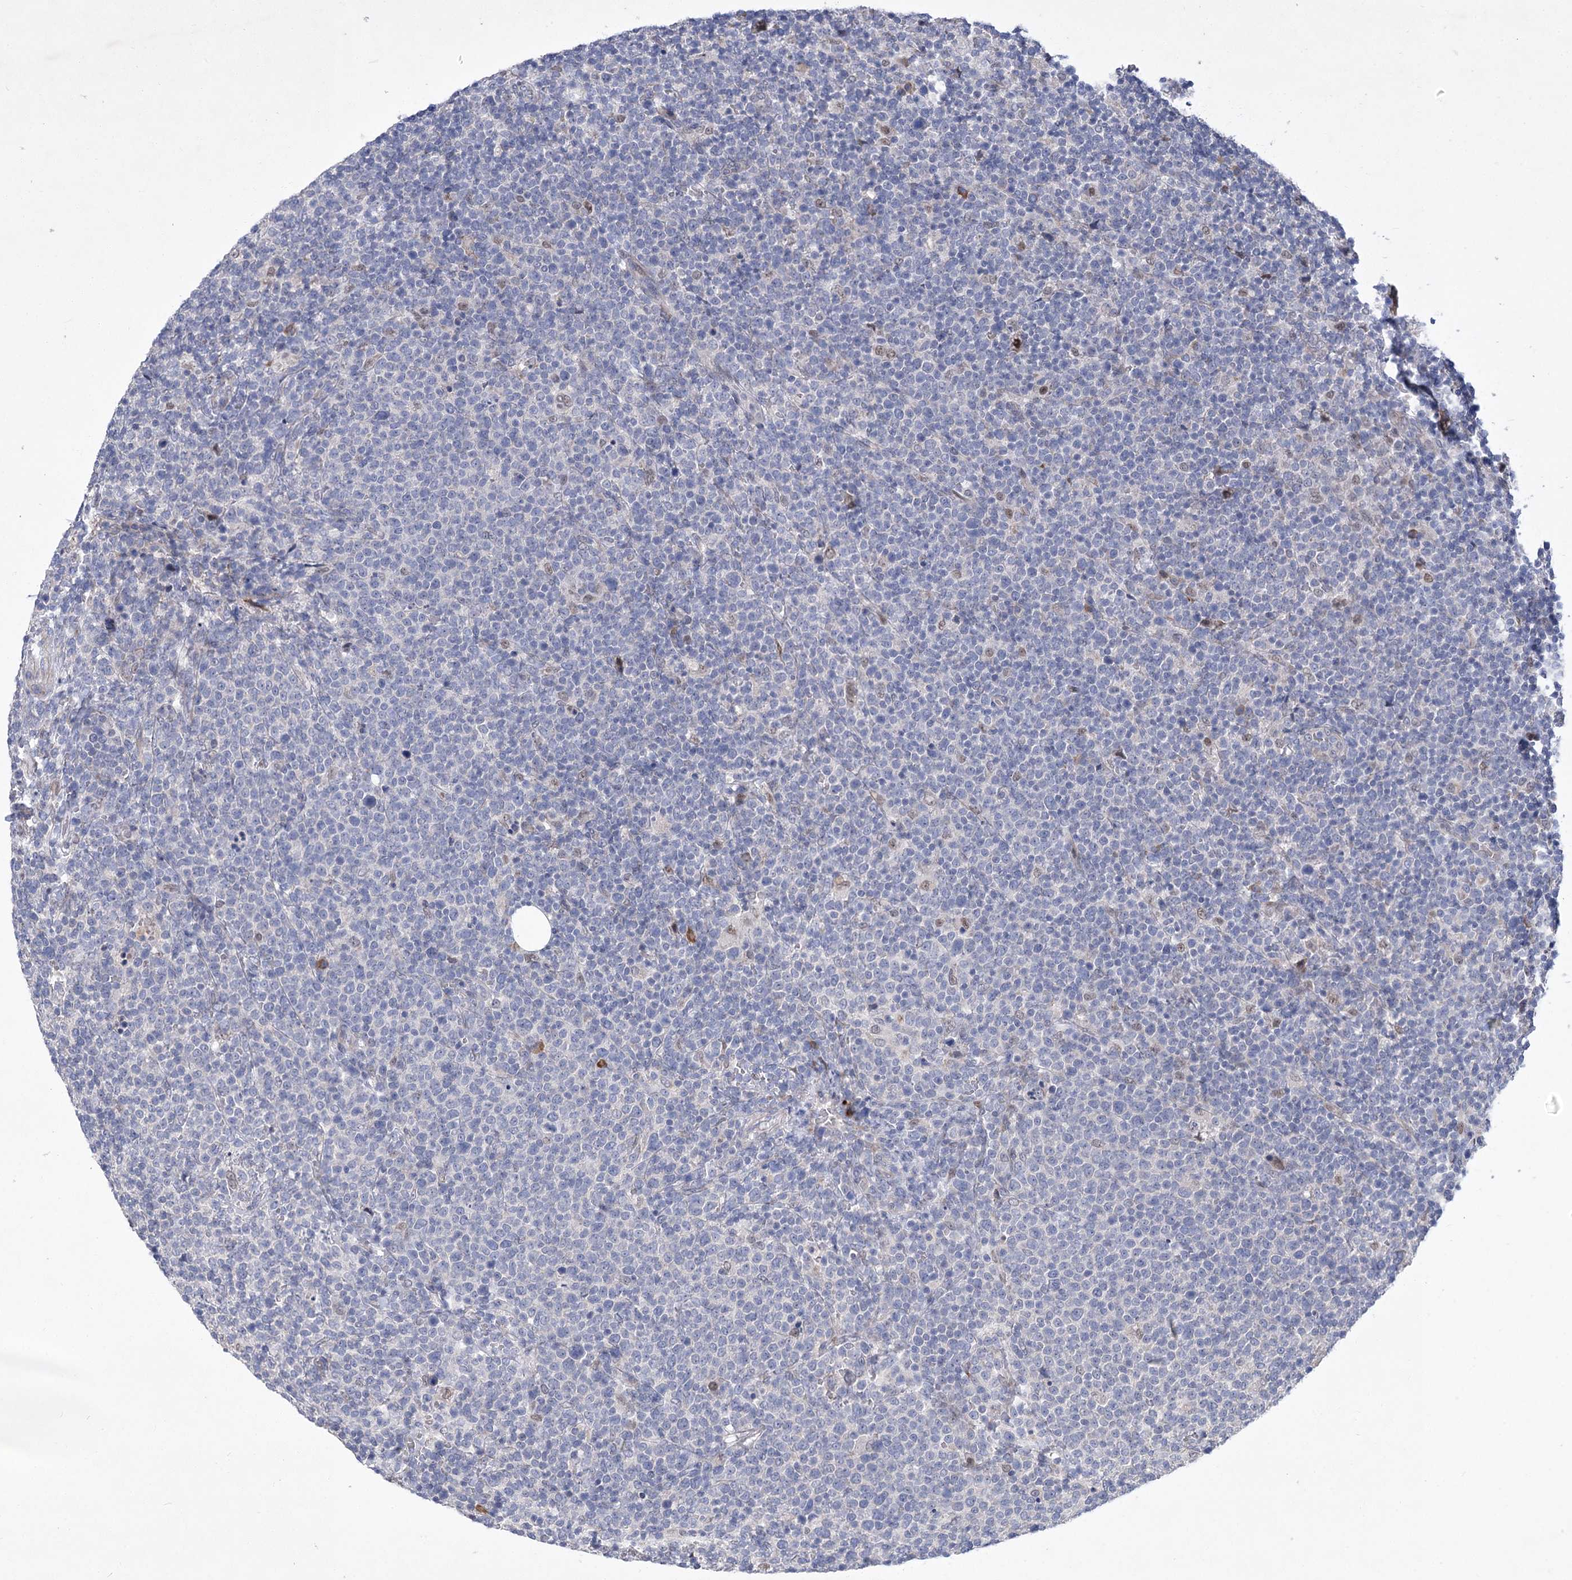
{"staining": {"intensity": "negative", "quantity": "none", "location": "none"}, "tissue": "lymphoma", "cell_type": "Tumor cells", "image_type": "cancer", "snomed": [{"axis": "morphology", "description": "Malignant lymphoma, non-Hodgkin's type, High grade"}, {"axis": "topography", "description": "Lymph node"}], "caption": "Immunohistochemistry (IHC) of lymphoma exhibits no expression in tumor cells.", "gene": "GCNT4", "patient": {"sex": "male", "age": 61}}